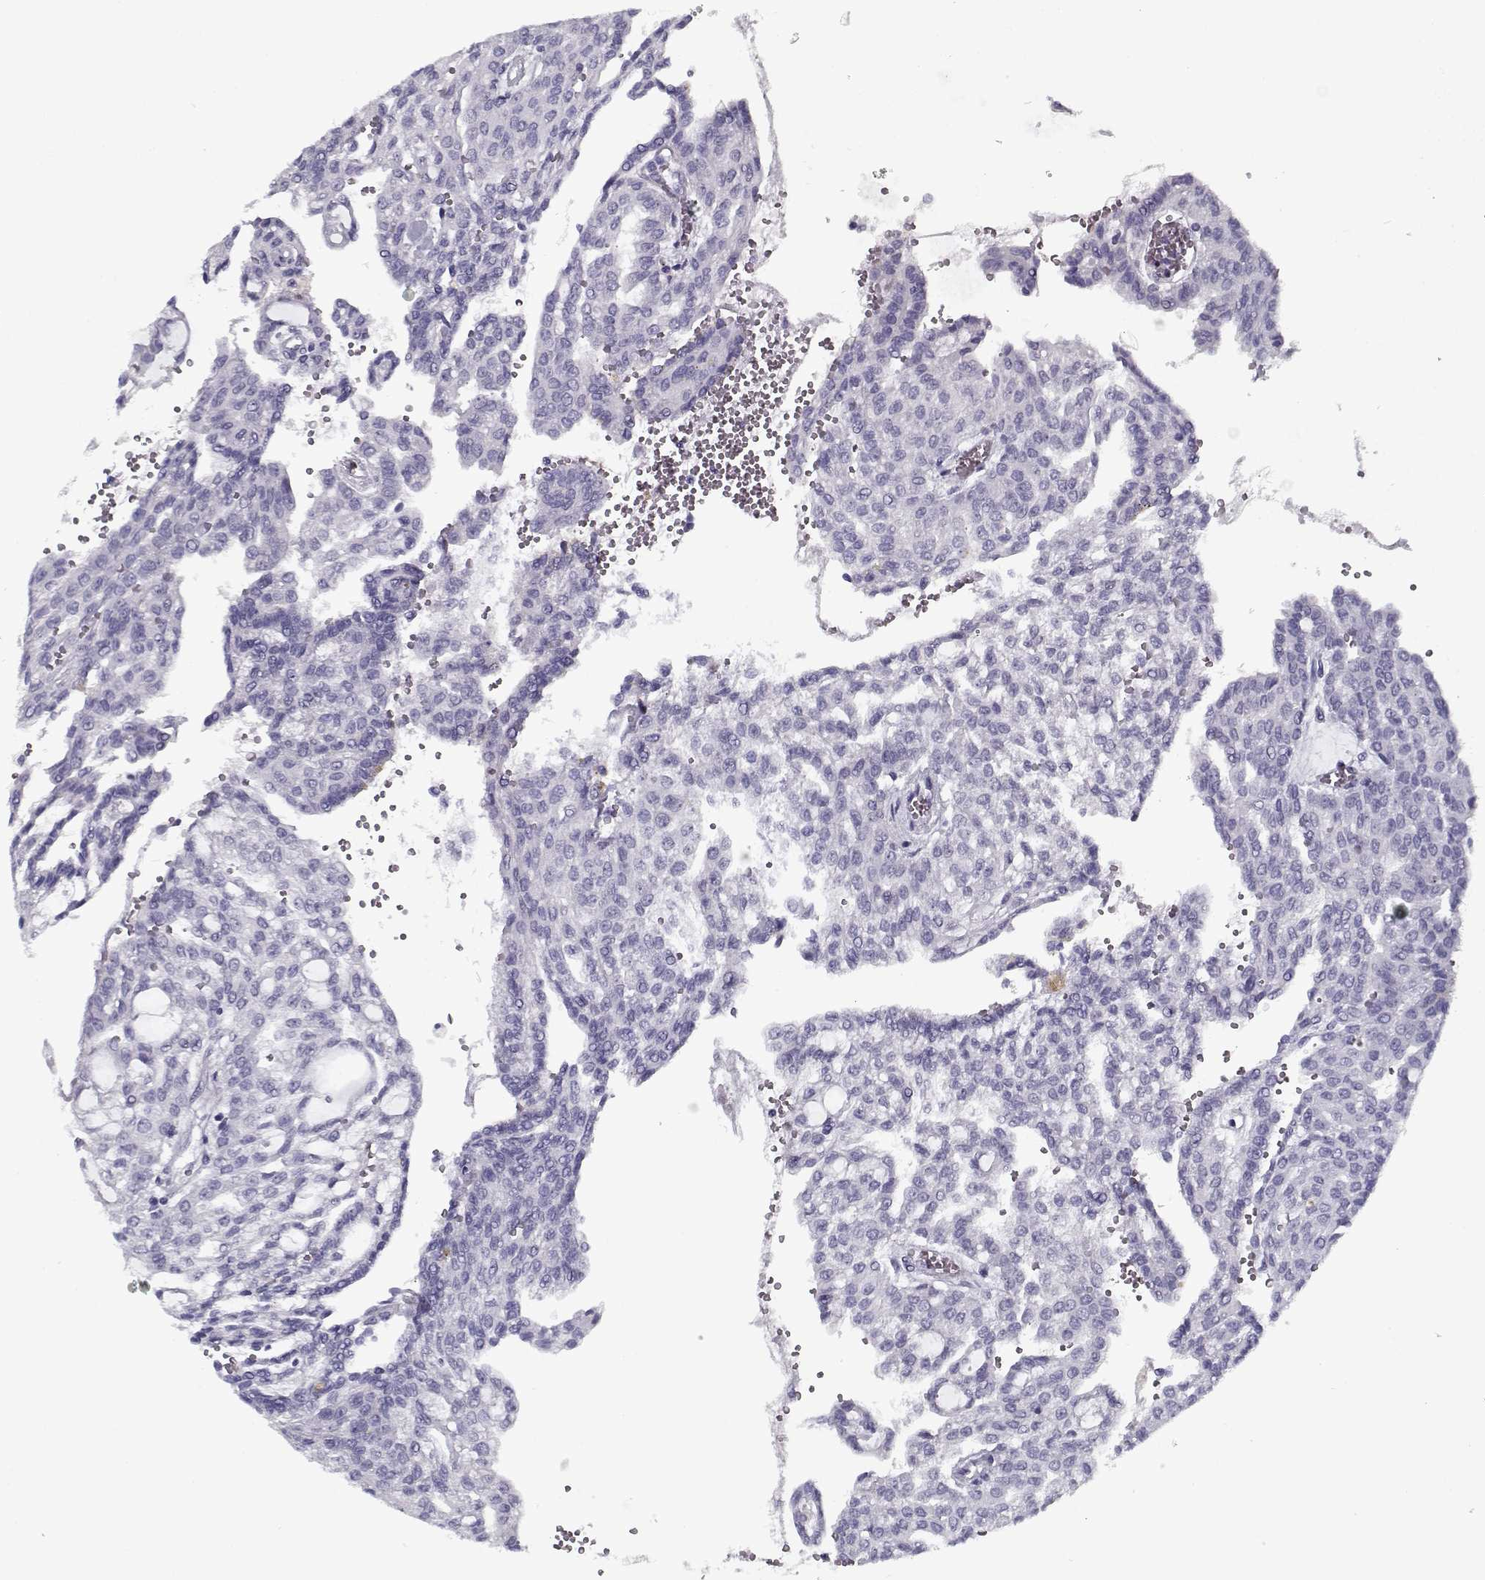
{"staining": {"intensity": "negative", "quantity": "none", "location": "none"}, "tissue": "renal cancer", "cell_type": "Tumor cells", "image_type": "cancer", "snomed": [{"axis": "morphology", "description": "Adenocarcinoma, NOS"}, {"axis": "topography", "description": "Kidney"}], "caption": "Renal cancer stained for a protein using immunohistochemistry shows no positivity tumor cells.", "gene": "SPACA9", "patient": {"sex": "male", "age": 63}}